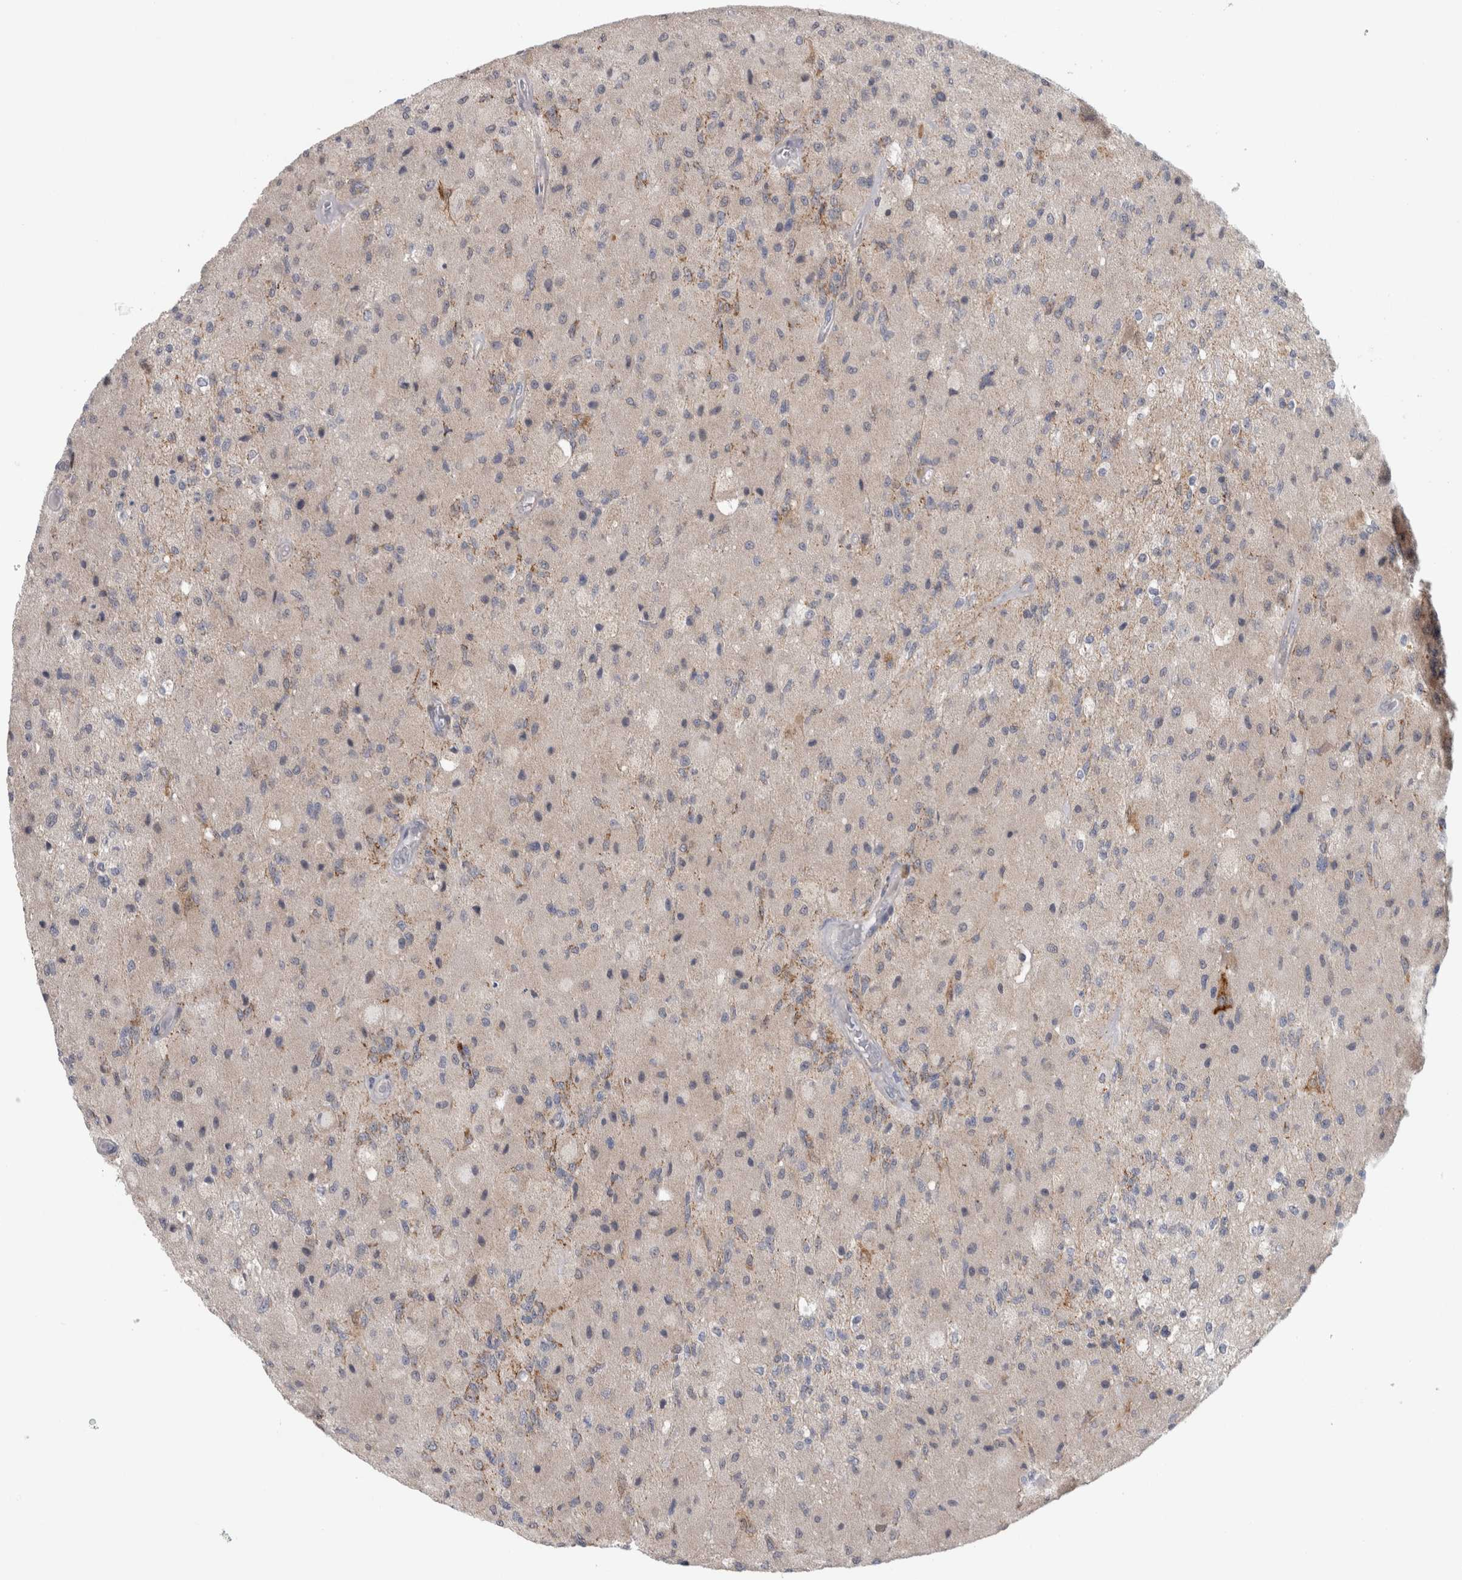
{"staining": {"intensity": "negative", "quantity": "none", "location": "none"}, "tissue": "glioma", "cell_type": "Tumor cells", "image_type": "cancer", "snomed": [{"axis": "morphology", "description": "Normal tissue, NOS"}, {"axis": "morphology", "description": "Glioma, malignant, High grade"}, {"axis": "topography", "description": "Cerebral cortex"}], "caption": "The IHC photomicrograph has no significant positivity in tumor cells of malignant glioma (high-grade) tissue. (DAB IHC visualized using brightfield microscopy, high magnification).", "gene": "RAB18", "patient": {"sex": "male", "age": 77}}